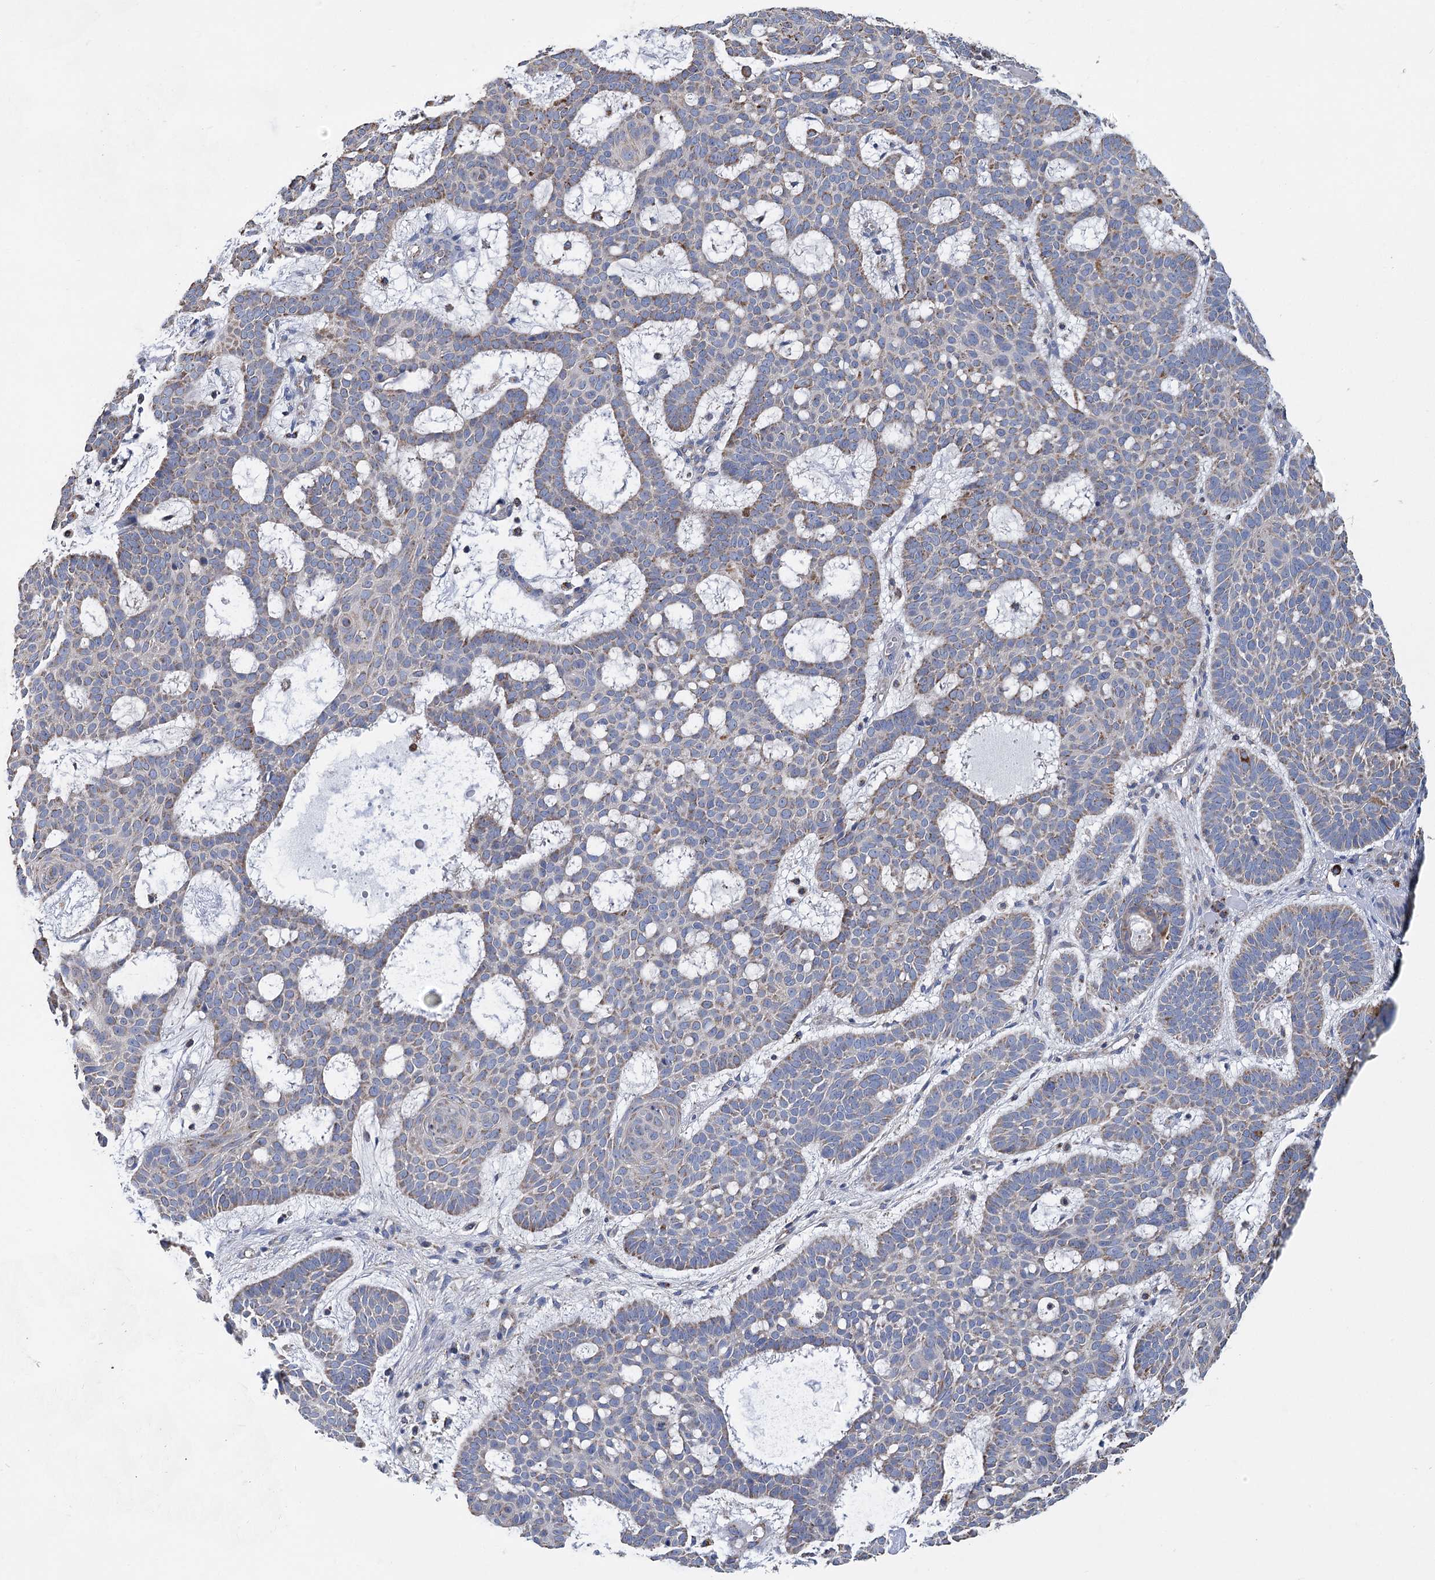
{"staining": {"intensity": "weak", "quantity": "25%-75%", "location": "cytoplasmic/membranous"}, "tissue": "skin cancer", "cell_type": "Tumor cells", "image_type": "cancer", "snomed": [{"axis": "morphology", "description": "Basal cell carcinoma"}, {"axis": "topography", "description": "Skin"}], "caption": "Immunohistochemical staining of human skin cancer displays low levels of weak cytoplasmic/membranous positivity in approximately 25%-75% of tumor cells.", "gene": "CCDC73", "patient": {"sex": "male", "age": 85}}